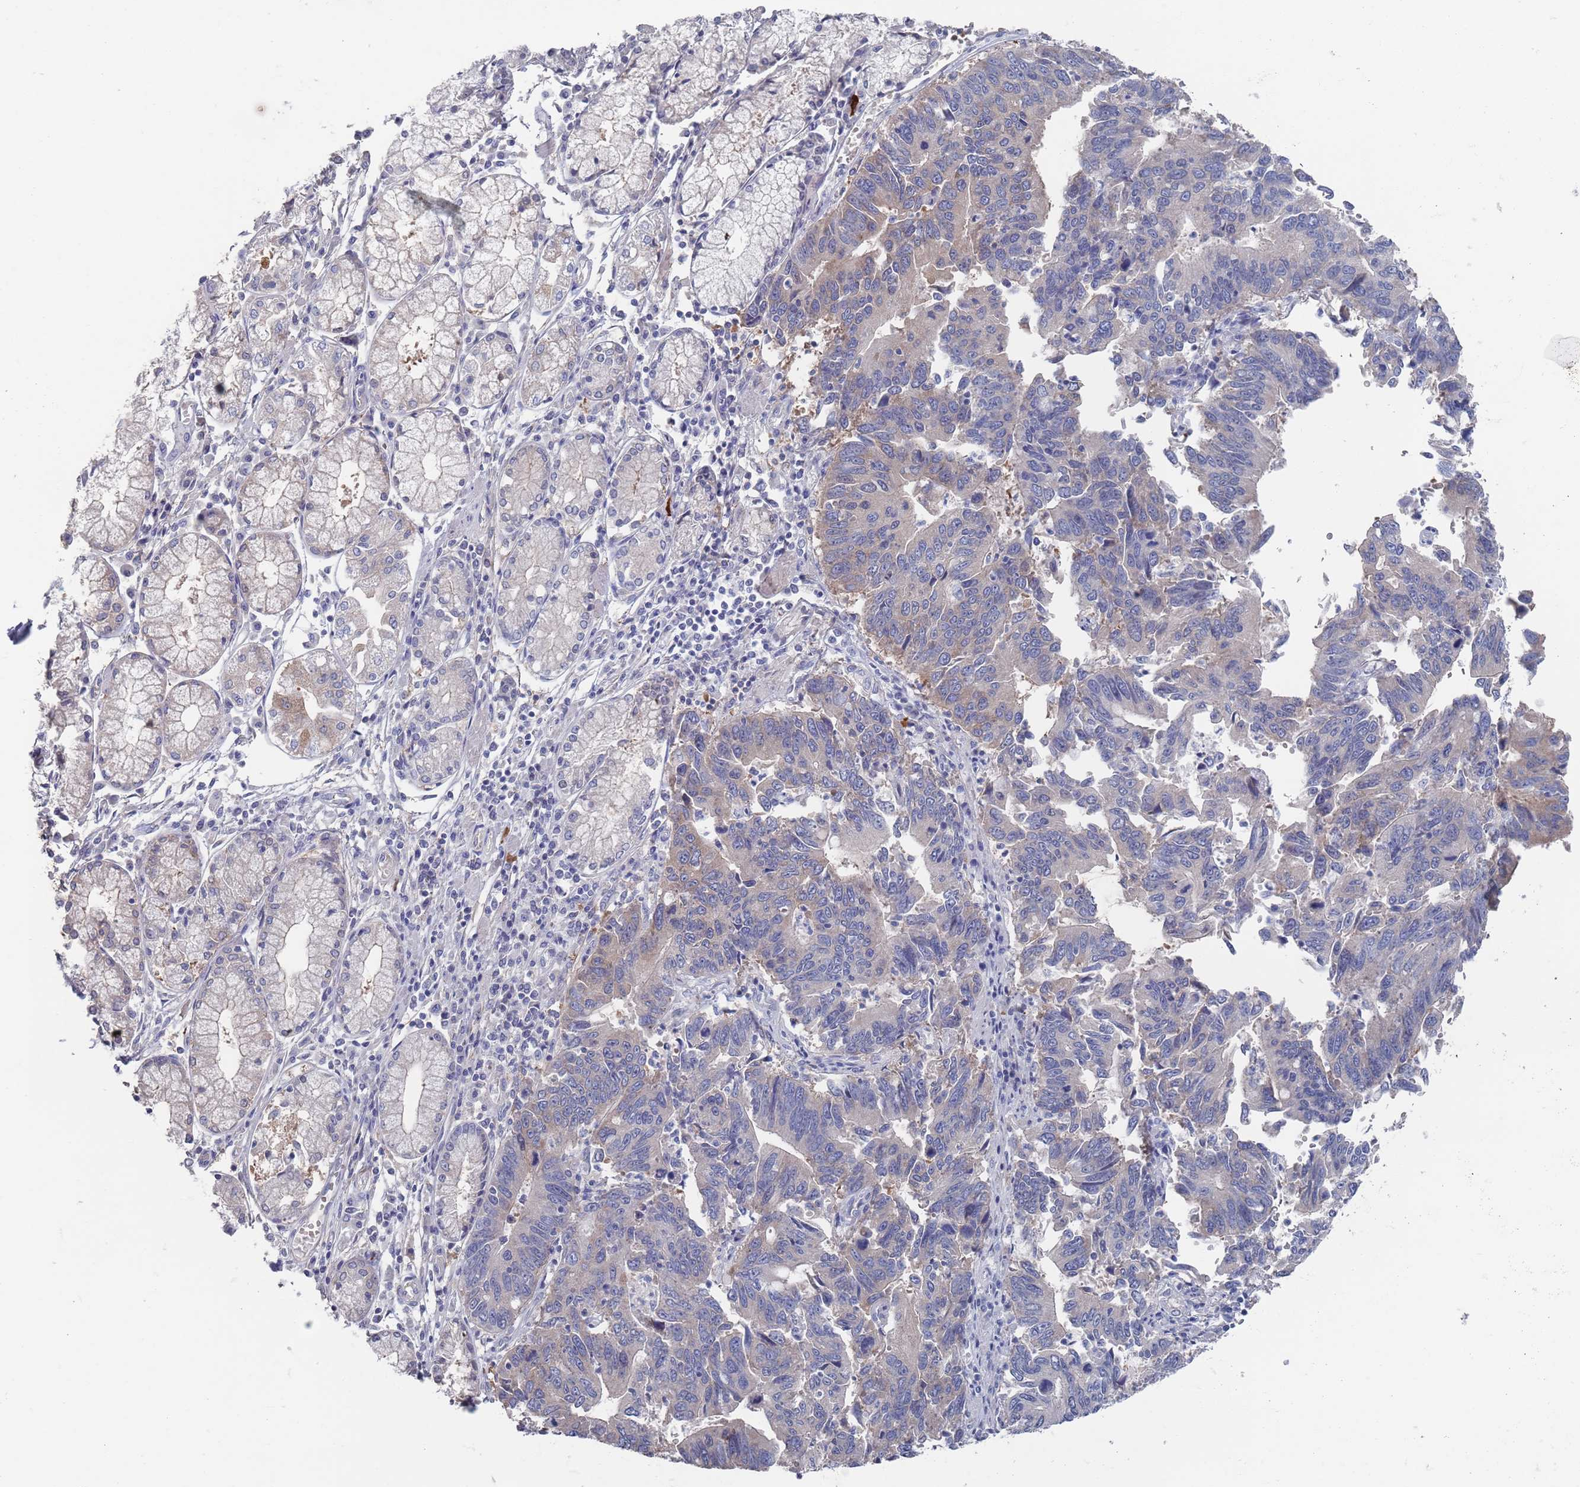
{"staining": {"intensity": "negative", "quantity": "none", "location": "none"}, "tissue": "stomach cancer", "cell_type": "Tumor cells", "image_type": "cancer", "snomed": [{"axis": "morphology", "description": "Adenocarcinoma, NOS"}, {"axis": "topography", "description": "Stomach"}], "caption": "The histopathology image exhibits no staining of tumor cells in stomach adenocarcinoma.", "gene": "TMCO3", "patient": {"sex": "male", "age": 59}}